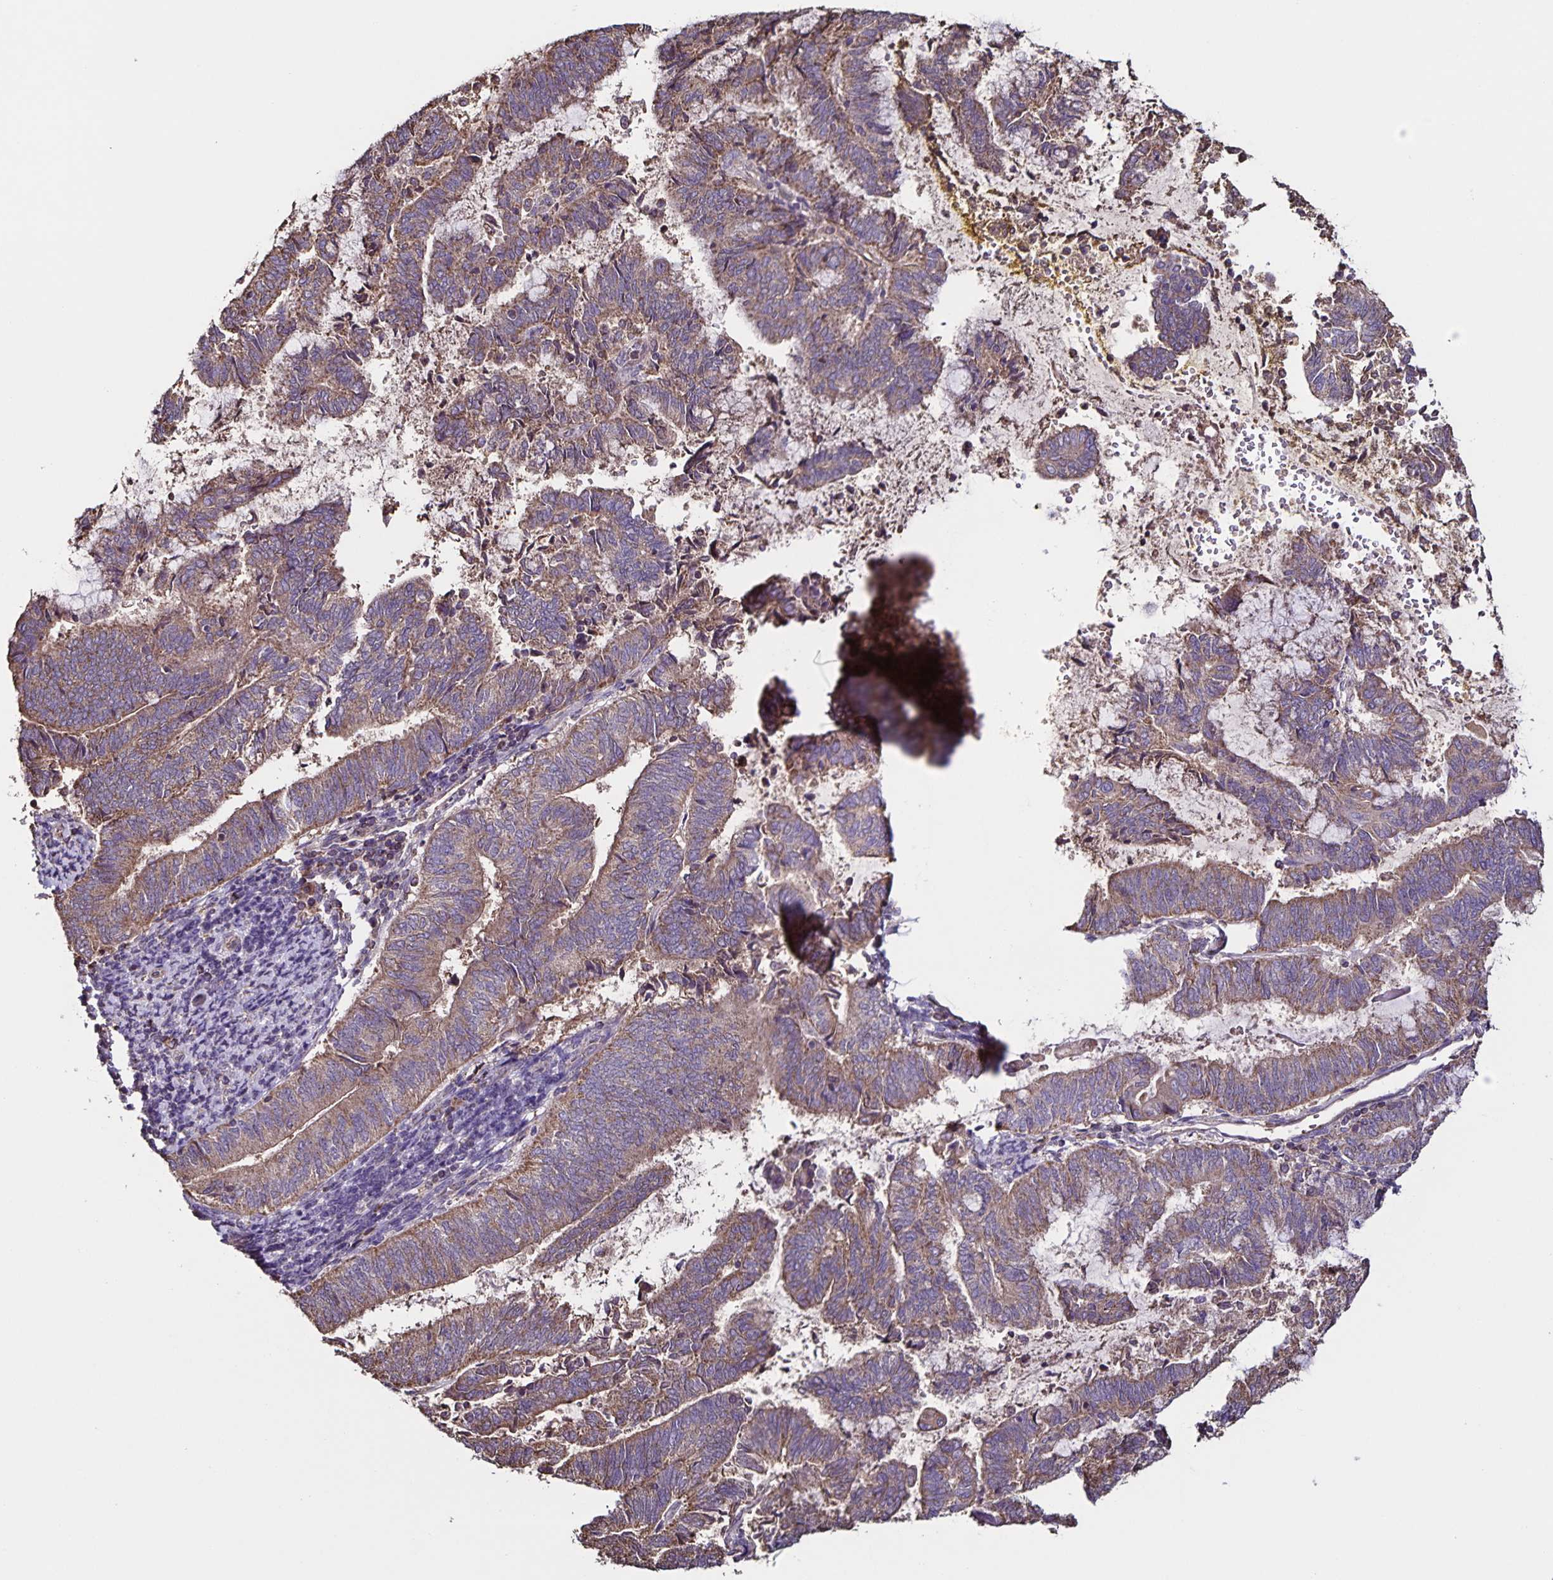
{"staining": {"intensity": "weak", "quantity": "25%-75%", "location": "cytoplasmic/membranous"}, "tissue": "endometrial cancer", "cell_type": "Tumor cells", "image_type": "cancer", "snomed": [{"axis": "morphology", "description": "Adenocarcinoma, NOS"}, {"axis": "topography", "description": "Endometrium"}], "caption": "Brown immunohistochemical staining in human endometrial cancer demonstrates weak cytoplasmic/membranous positivity in approximately 25%-75% of tumor cells.", "gene": "MAN1A1", "patient": {"sex": "female", "age": 65}}